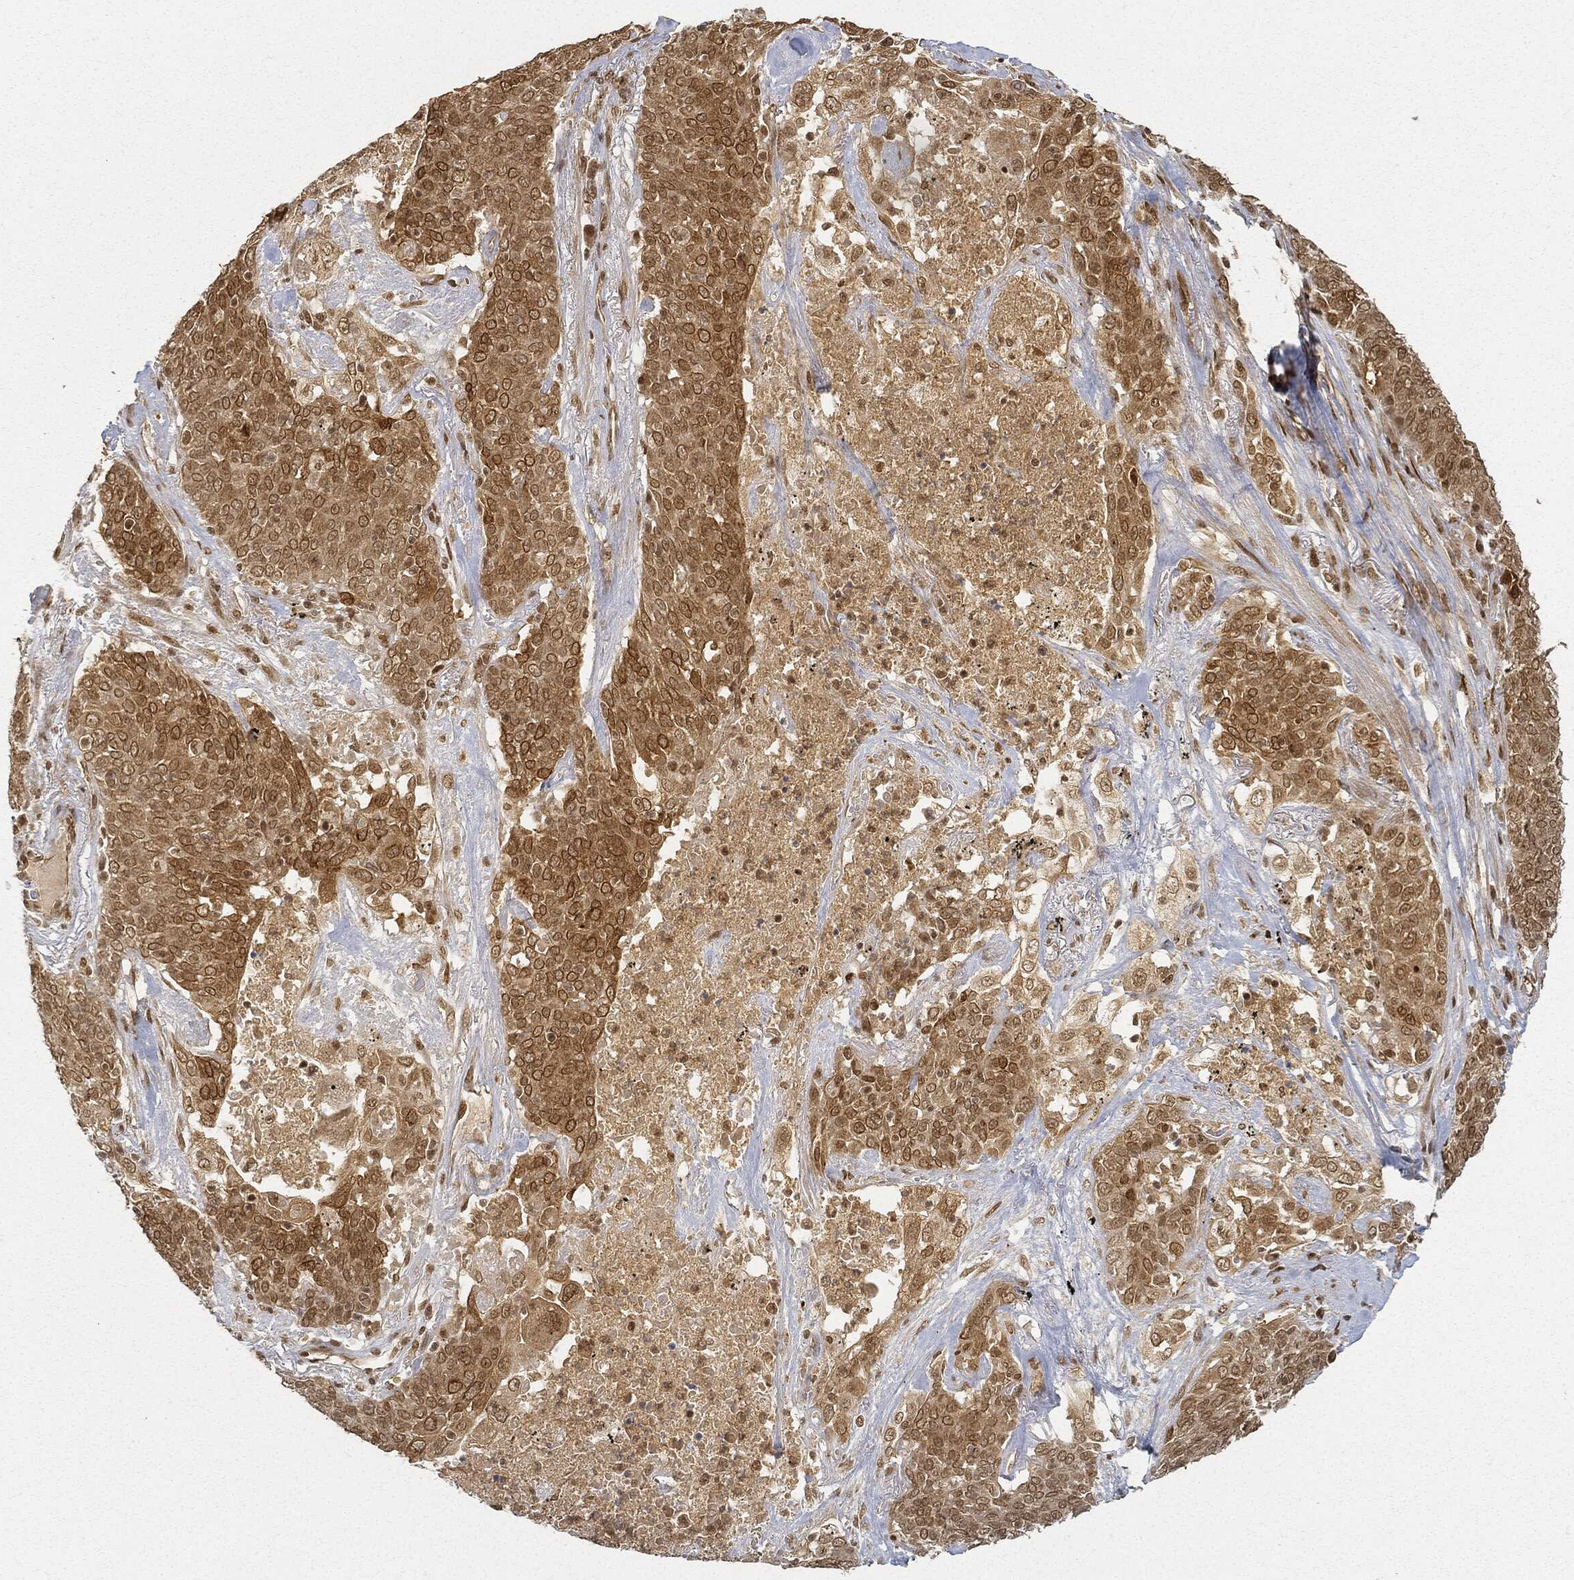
{"staining": {"intensity": "moderate", "quantity": "25%-75%", "location": "nuclear"}, "tissue": "lung cancer", "cell_type": "Tumor cells", "image_type": "cancer", "snomed": [{"axis": "morphology", "description": "Squamous cell carcinoma, NOS"}, {"axis": "topography", "description": "Lung"}], "caption": "Protein expression analysis of lung cancer (squamous cell carcinoma) demonstrates moderate nuclear staining in about 25%-75% of tumor cells.", "gene": "CIB1", "patient": {"sex": "male", "age": 82}}